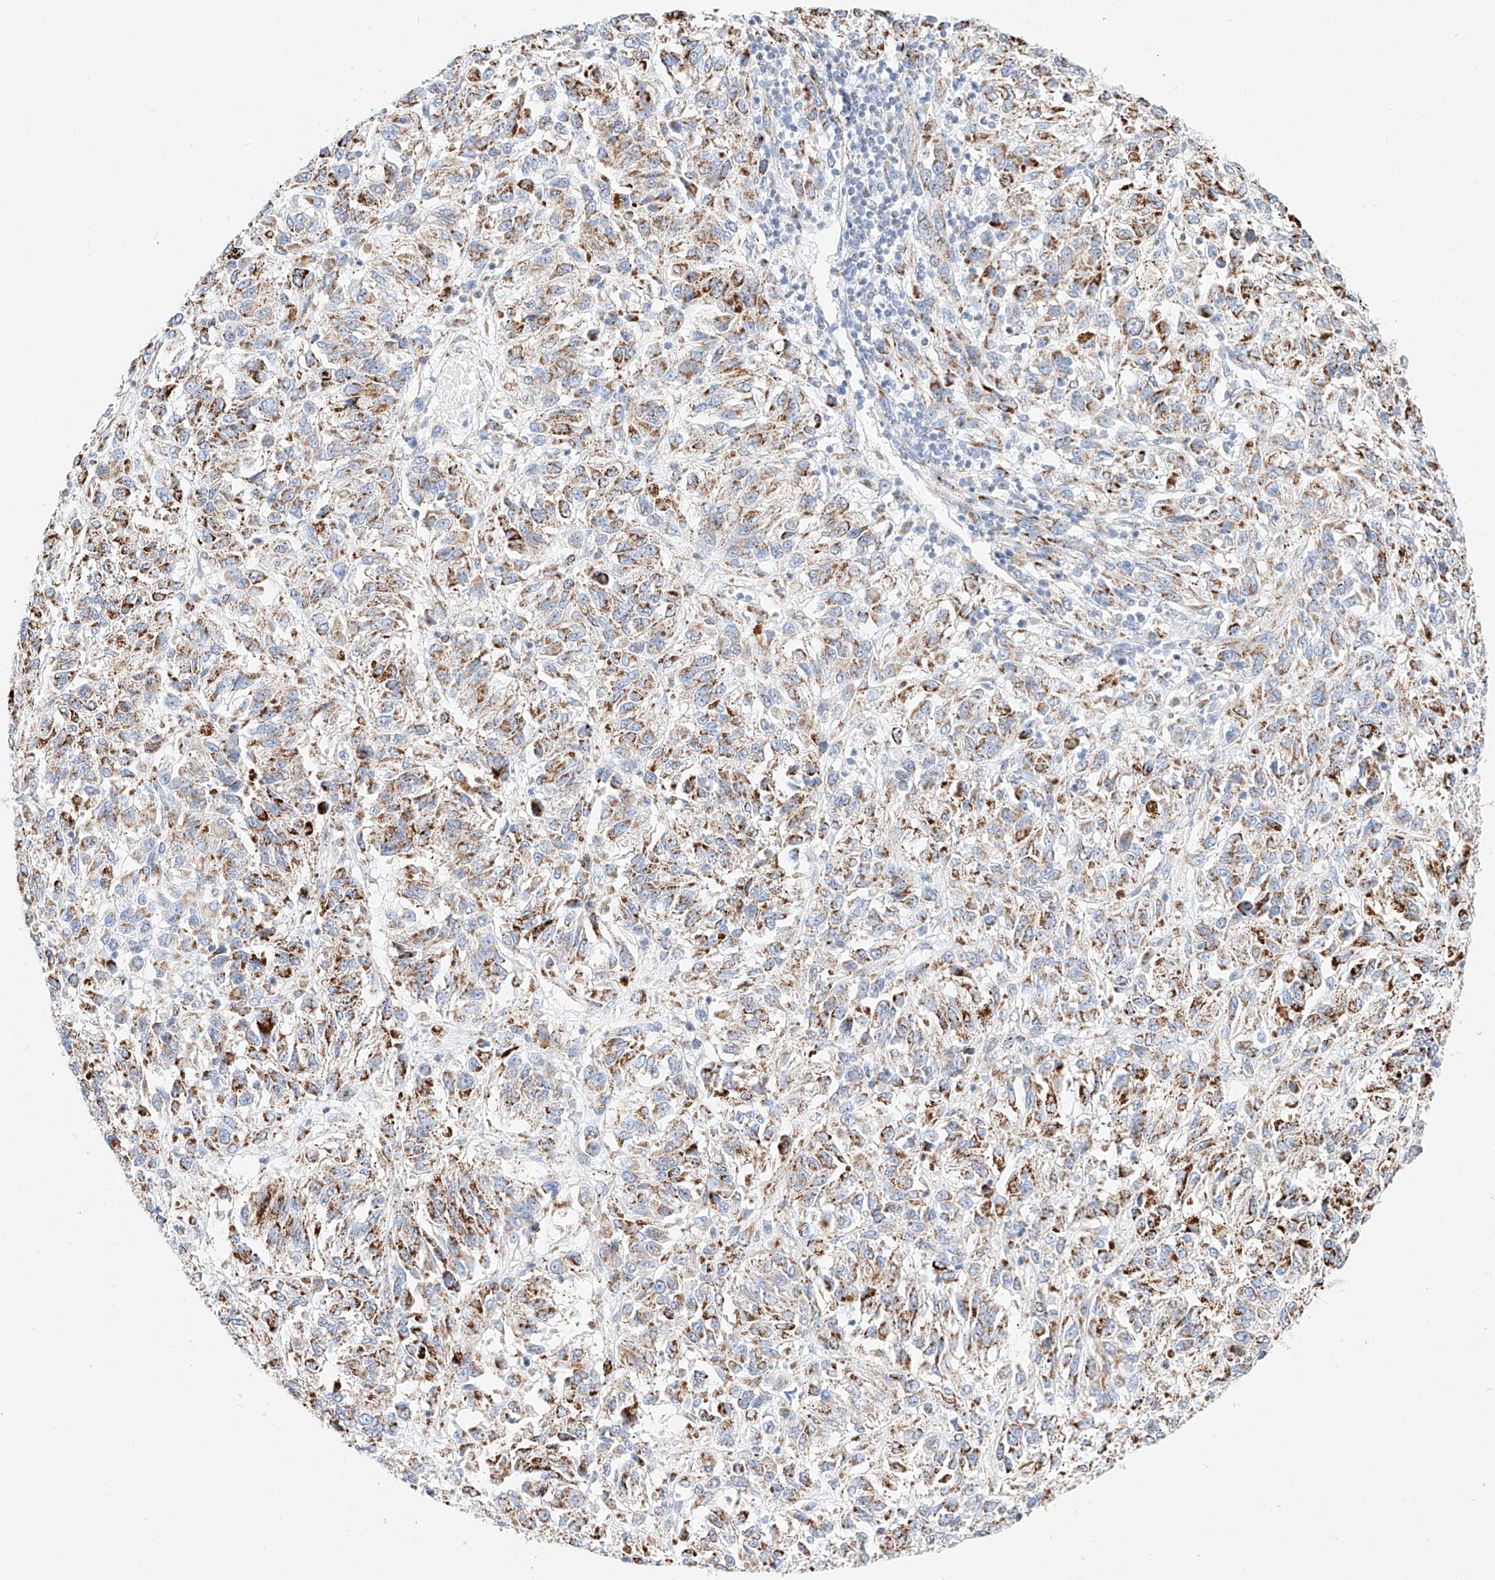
{"staining": {"intensity": "moderate", "quantity": ">75%", "location": "cytoplasmic/membranous"}, "tissue": "melanoma", "cell_type": "Tumor cells", "image_type": "cancer", "snomed": [{"axis": "morphology", "description": "Malignant melanoma, Metastatic site"}, {"axis": "topography", "description": "Lung"}], "caption": "There is medium levels of moderate cytoplasmic/membranous positivity in tumor cells of melanoma, as demonstrated by immunohistochemical staining (brown color).", "gene": "C6orf62", "patient": {"sex": "male", "age": 64}}